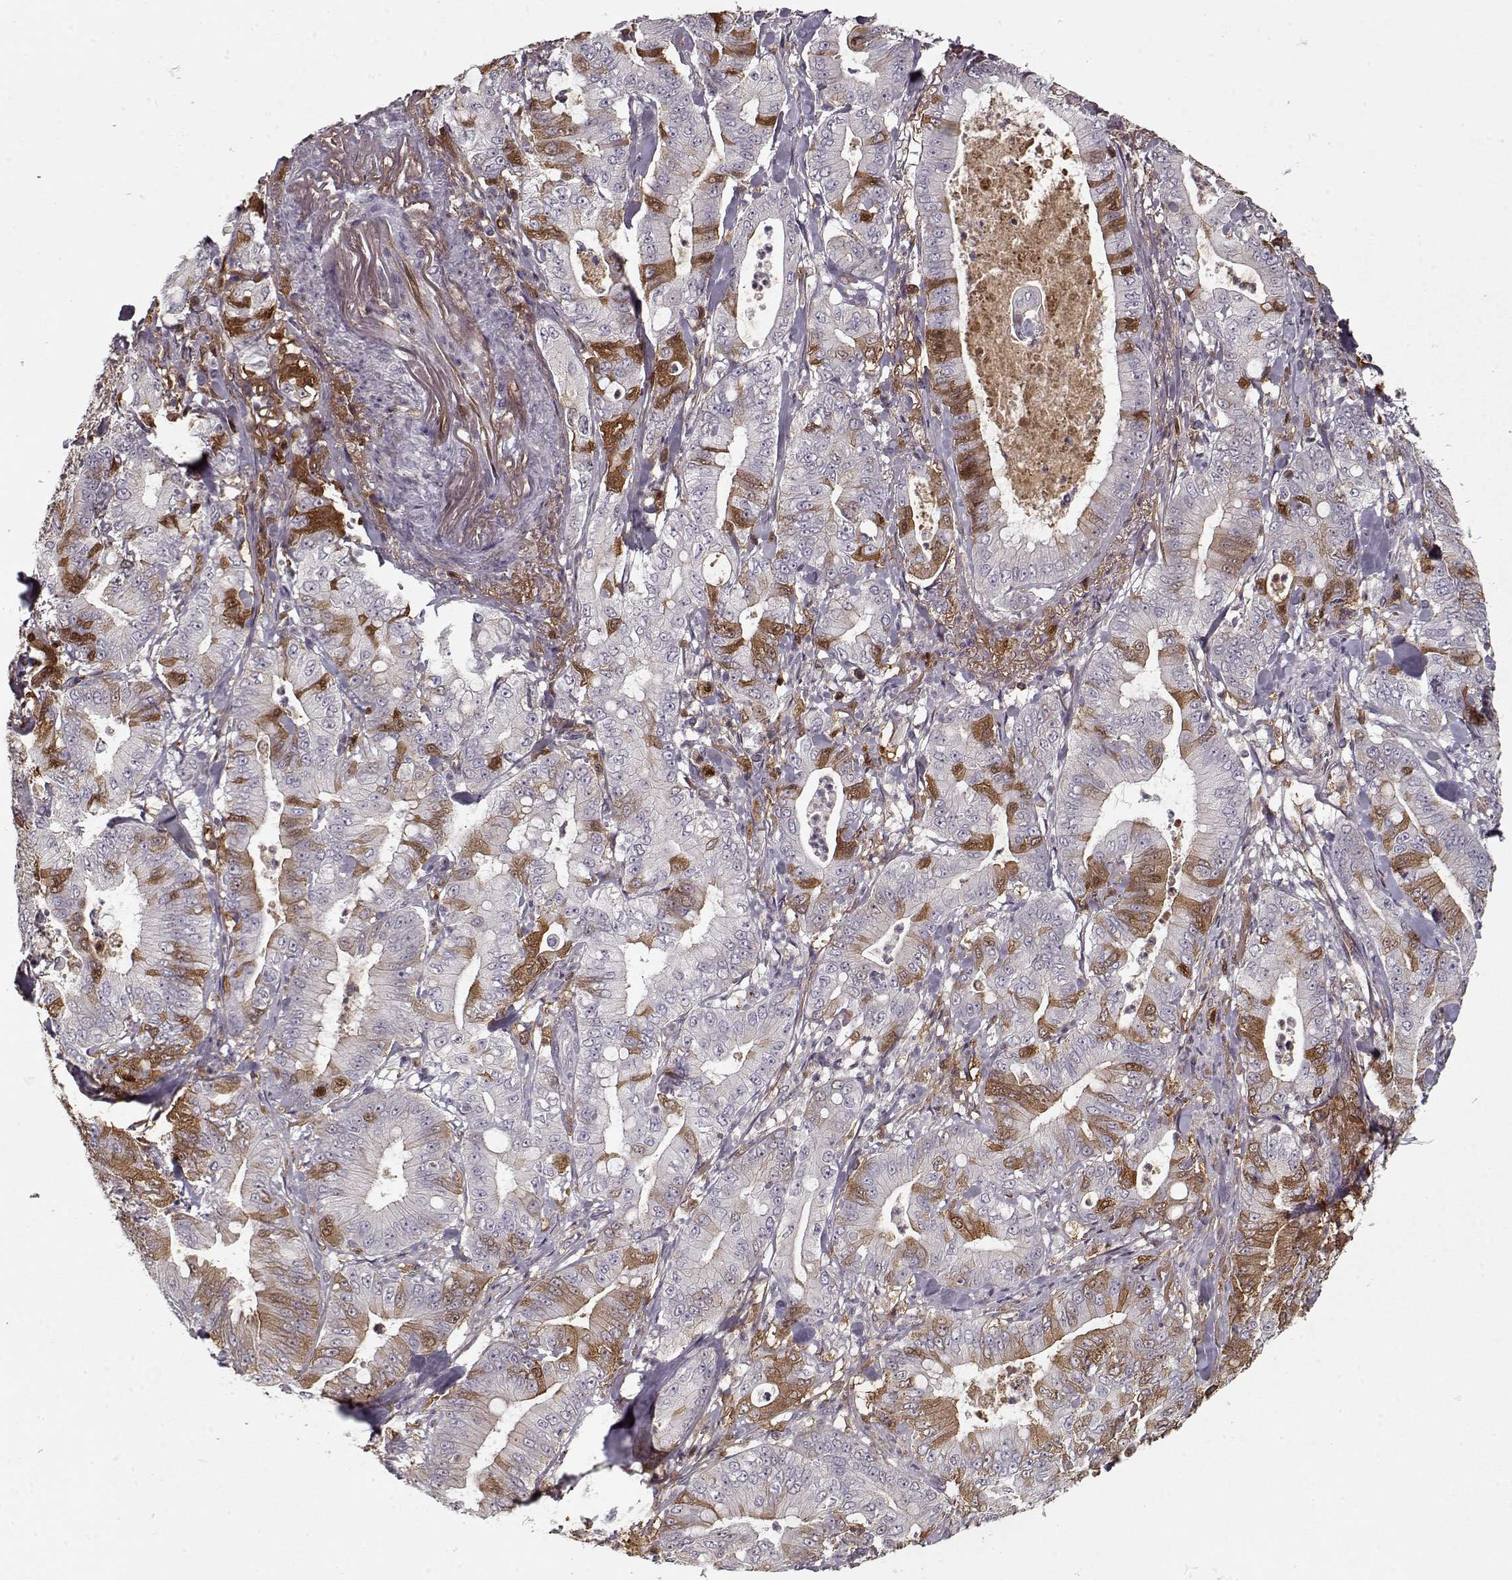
{"staining": {"intensity": "moderate", "quantity": "<25%", "location": "cytoplasmic/membranous"}, "tissue": "pancreatic cancer", "cell_type": "Tumor cells", "image_type": "cancer", "snomed": [{"axis": "morphology", "description": "Adenocarcinoma, NOS"}, {"axis": "topography", "description": "Pancreas"}], "caption": "Immunohistochemistry (DAB (3,3'-diaminobenzidine)) staining of human pancreatic adenocarcinoma demonstrates moderate cytoplasmic/membranous protein expression in about <25% of tumor cells.", "gene": "AFM", "patient": {"sex": "male", "age": 71}}